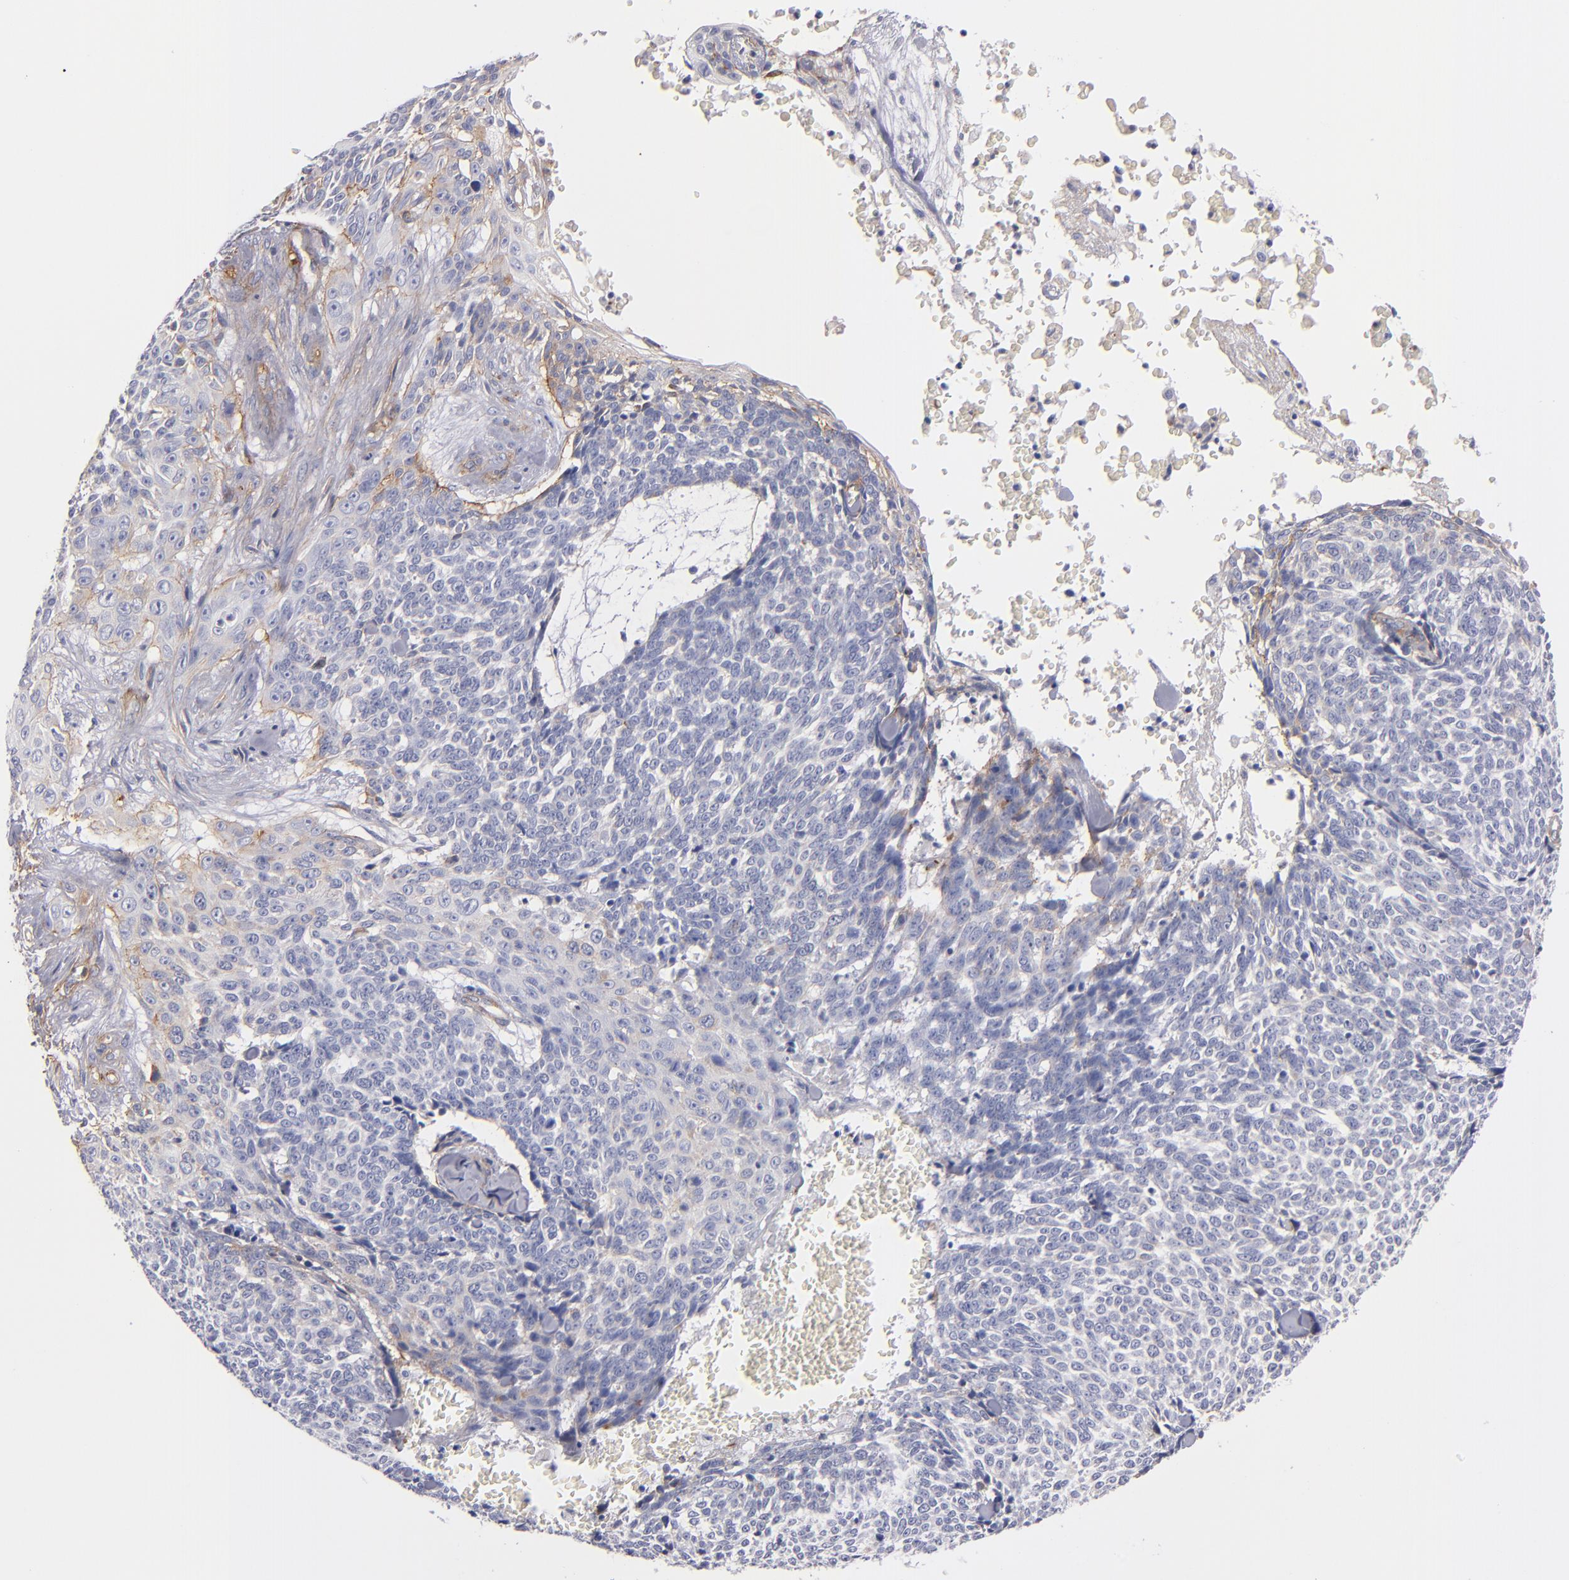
{"staining": {"intensity": "negative", "quantity": "none", "location": "none"}, "tissue": "skin cancer", "cell_type": "Tumor cells", "image_type": "cancer", "snomed": [{"axis": "morphology", "description": "Basal cell carcinoma"}, {"axis": "topography", "description": "Skin"}], "caption": "DAB (3,3'-diaminobenzidine) immunohistochemical staining of skin cancer (basal cell carcinoma) exhibits no significant expression in tumor cells.", "gene": "LAMC1", "patient": {"sex": "female", "age": 89}}